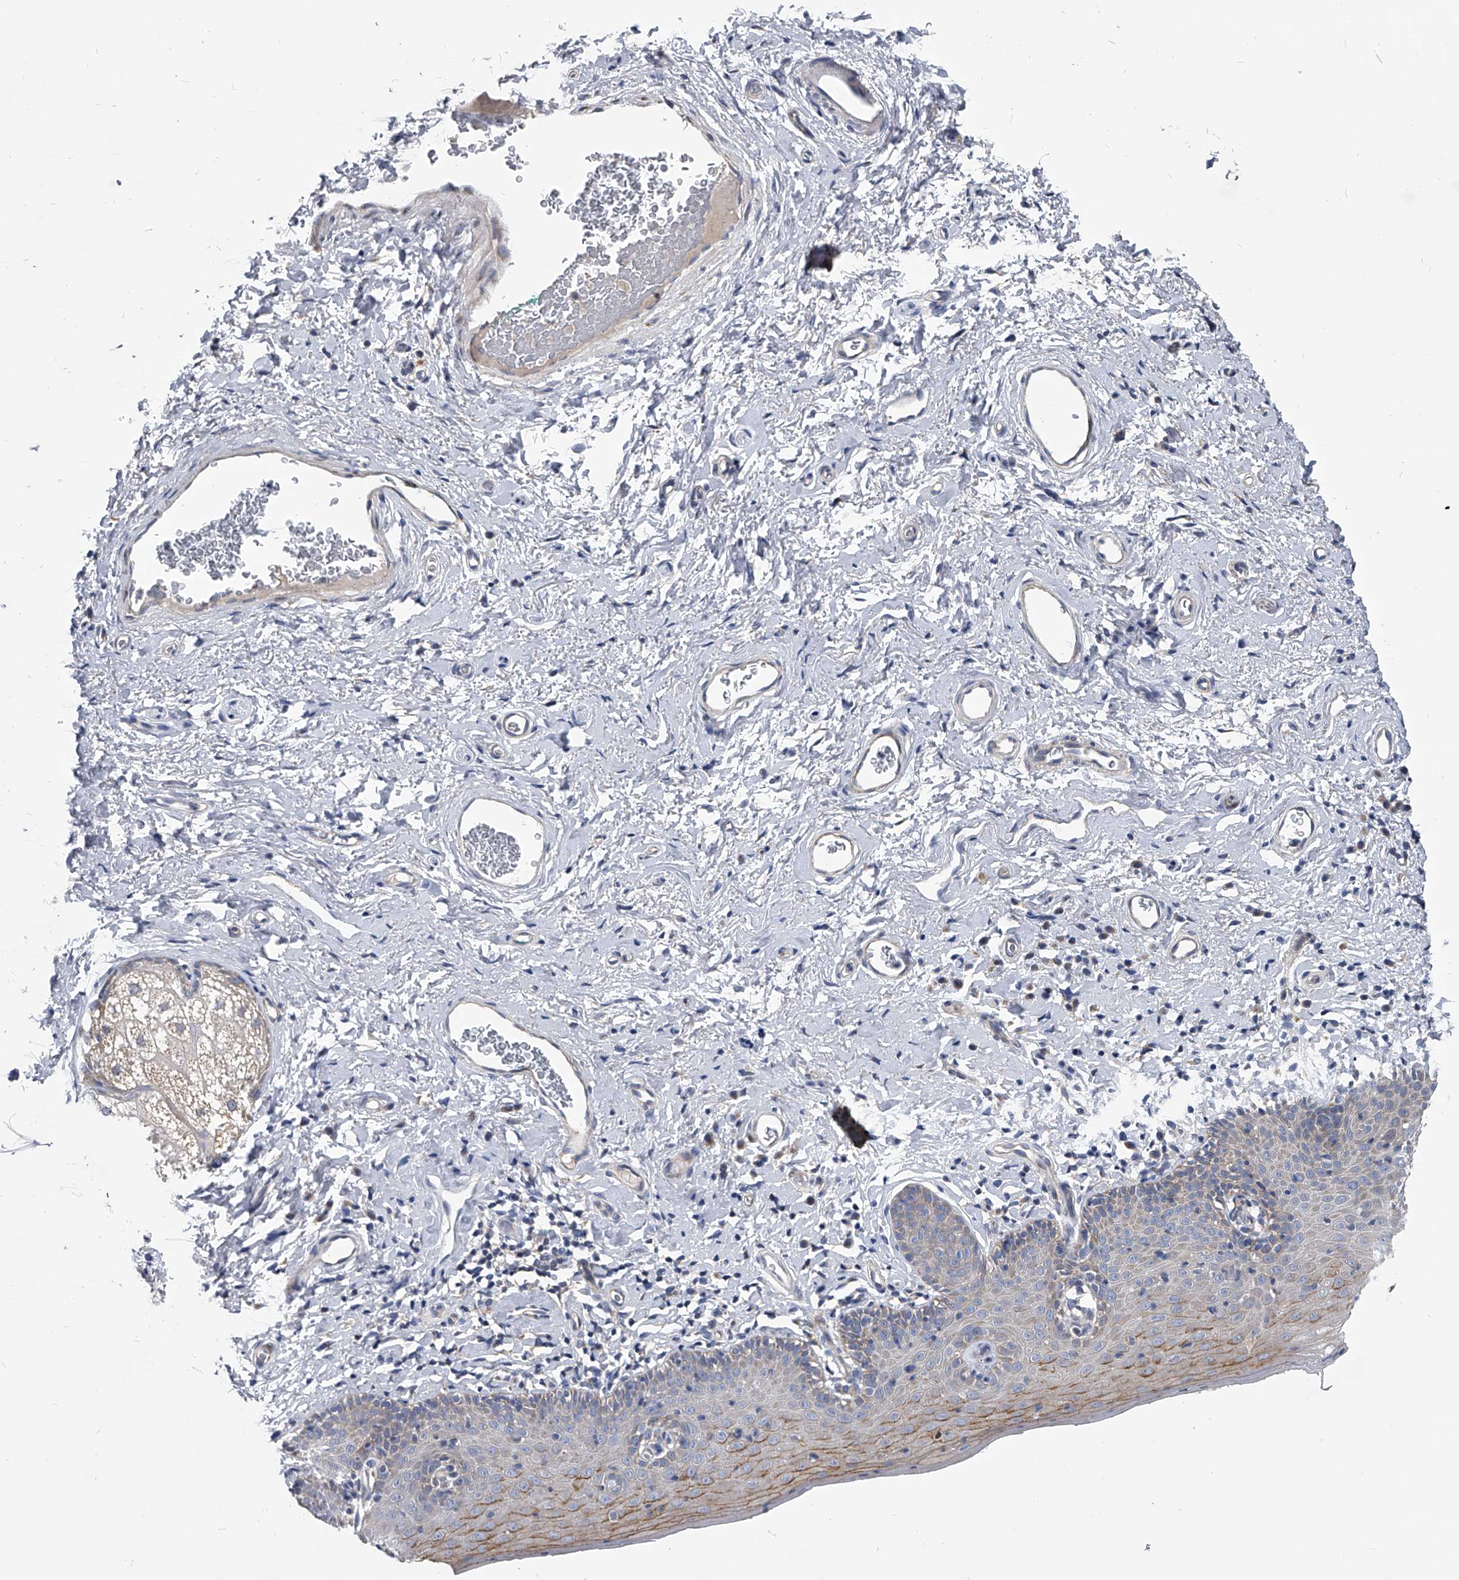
{"staining": {"intensity": "moderate", "quantity": "<25%", "location": "cytoplasmic/membranous"}, "tissue": "skin", "cell_type": "Epidermal cells", "image_type": "normal", "snomed": [{"axis": "morphology", "description": "Normal tissue, NOS"}, {"axis": "topography", "description": "Vulva"}], "caption": "Skin stained with IHC exhibits moderate cytoplasmic/membranous staining in about <25% of epidermal cells. (IHC, brightfield microscopy, high magnification).", "gene": "SPP1", "patient": {"sex": "female", "age": 66}}